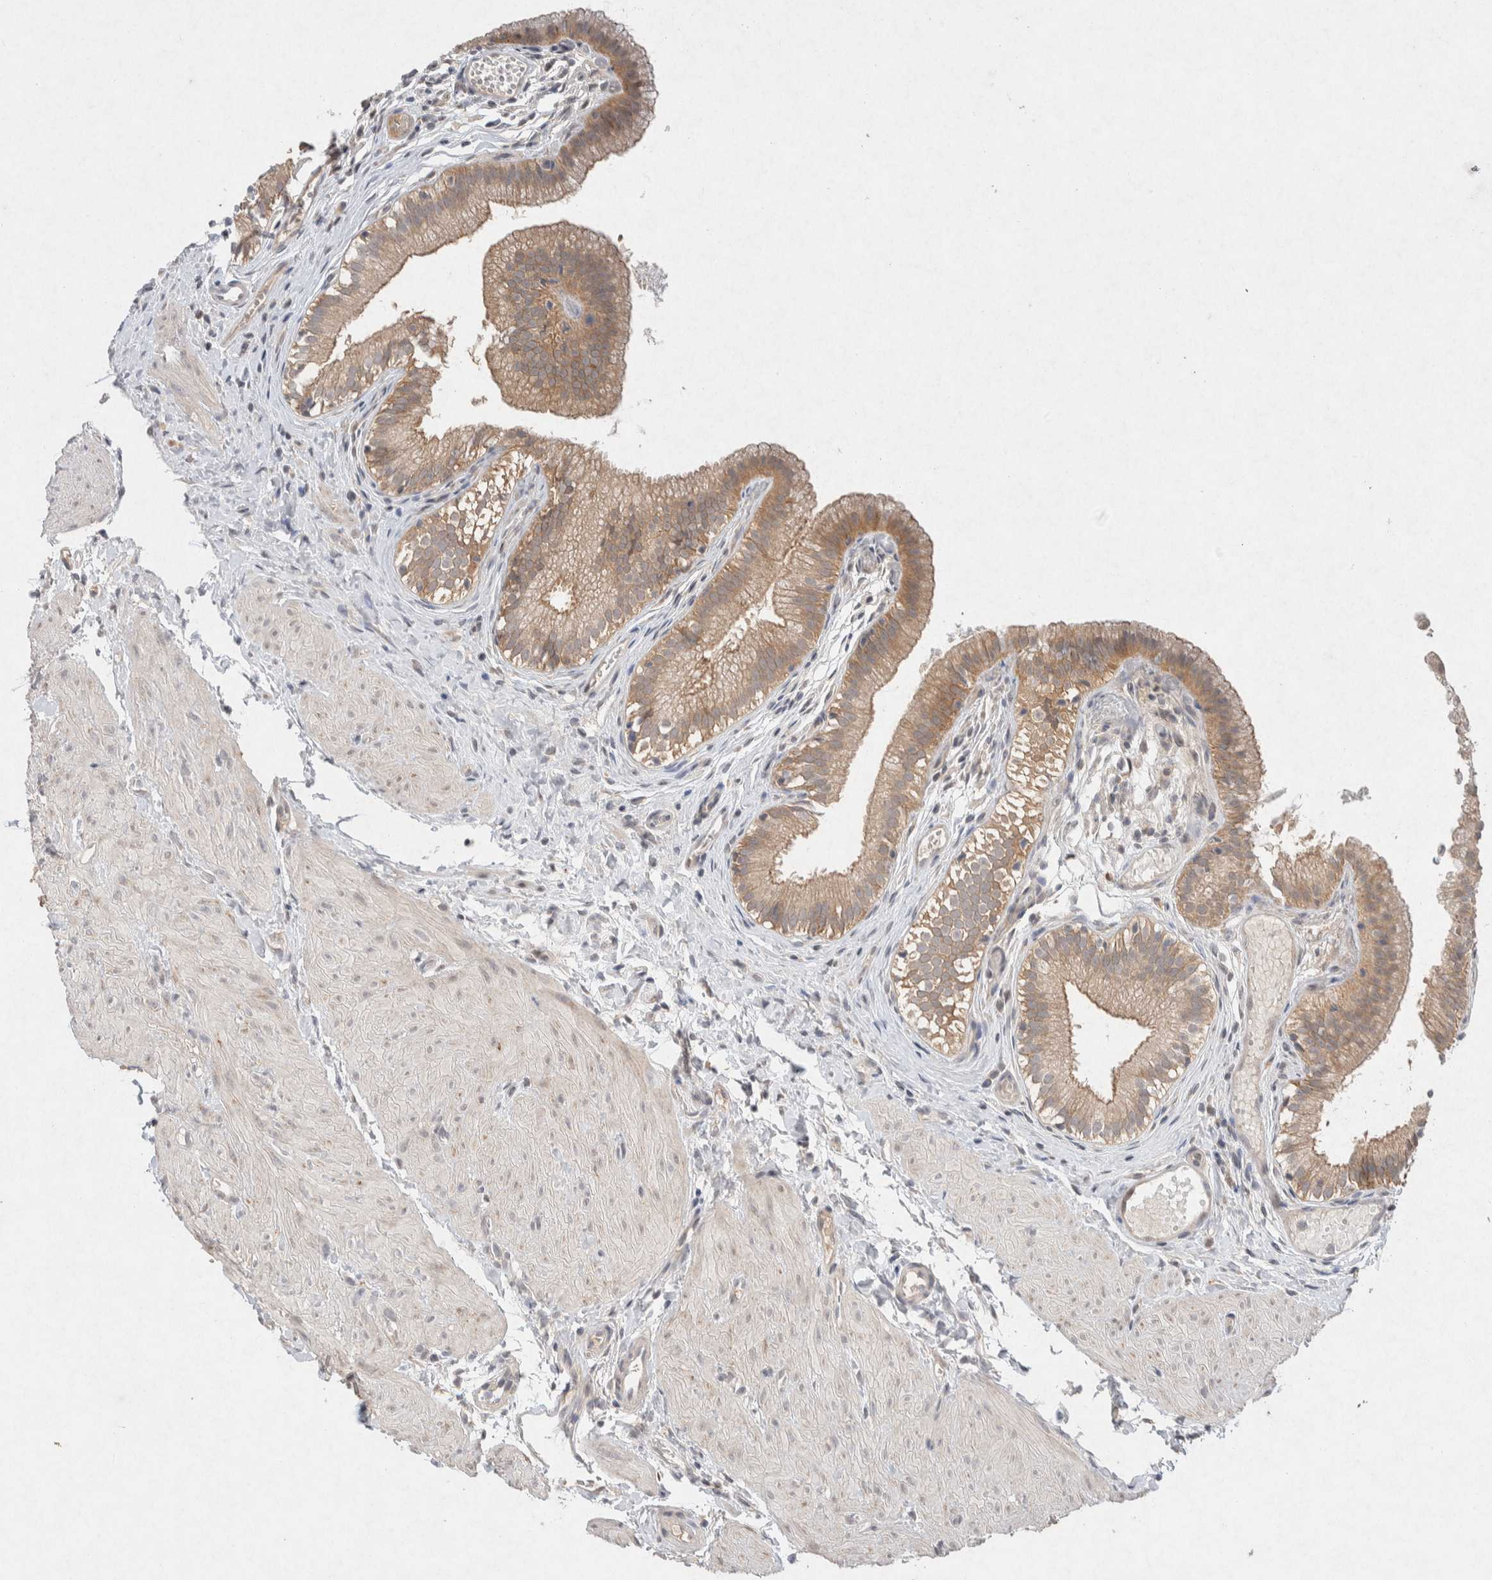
{"staining": {"intensity": "moderate", "quantity": ">75%", "location": "cytoplasmic/membranous"}, "tissue": "gallbladder", "cell_type": "Glandular cells", "image_type": "normal", "snomed": [{"axis": "morphology", "description": "Normal tissue, NOS"}, {"axis": "topography", "description": "Gallbladder"}], "caption": "Immunohistochemistry staining of benign gallbladder, which exhibits medium levels of moderate cytoplasmic/membranous staining in about >75% of glandular cells indicating moderate cytoplasmic/membranous protein positivity. The staining was performed using DAB (brown) for protein detection and nuclei were counterstained in hematoxylin (blue).", "gene": "CMTM4", "patient": {"sex": "female", "age": 26}}